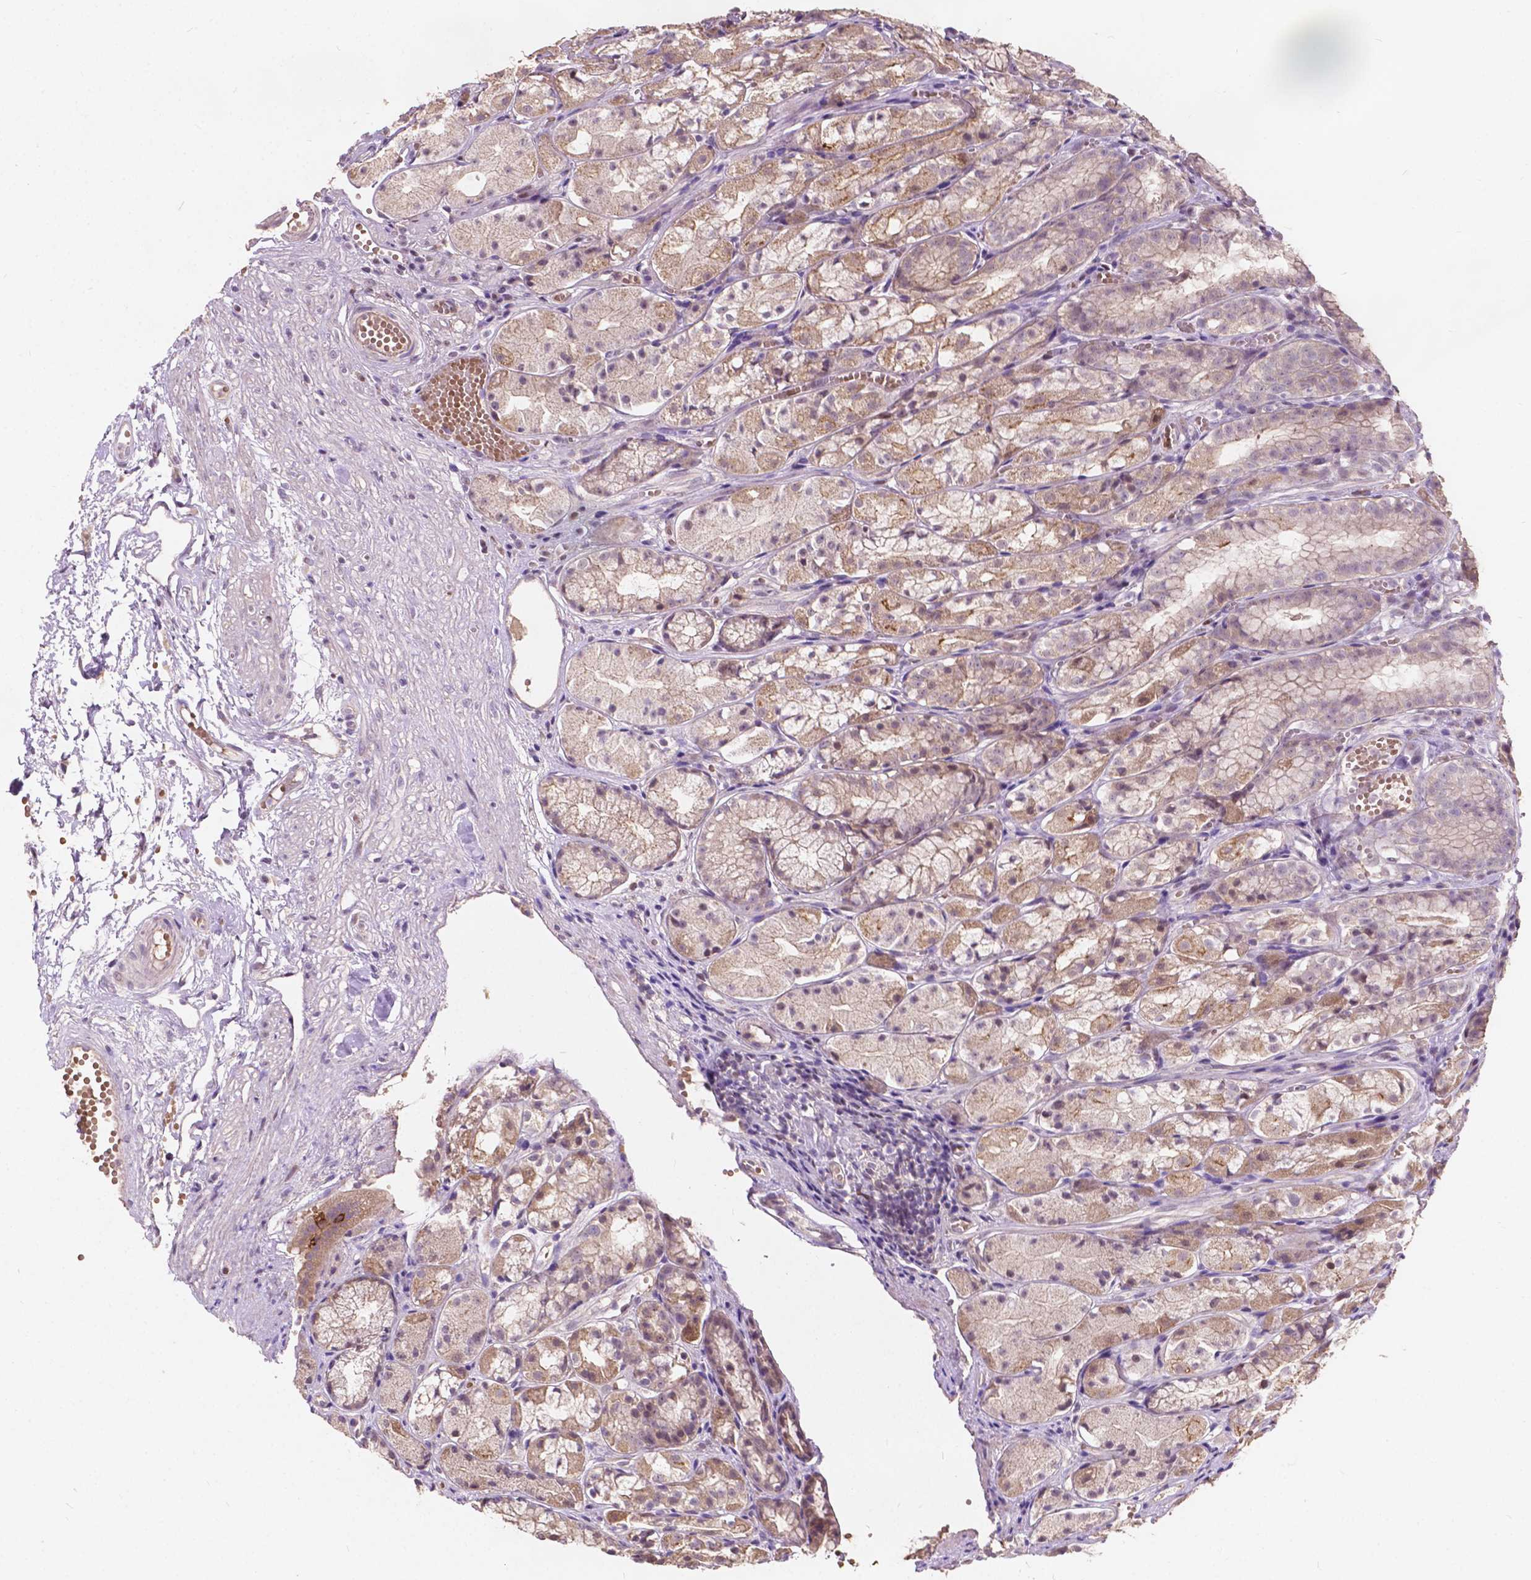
{"staining": {"intensity": "moderate", "quantity": ">75%", "location": "cytoplasmic/membranous"}, "tissue": "stomach", "cell_type": "Glandular cells", "image_type": "normal", "snomed": [{"axis": "morphology", "description": "Normal tissue, NOS"}, {"axis": "topography", "description": "Stomach"}], "caption": "An image showing moderate cytoplasmic/membranous positivity in approximately >75% of glandular cells in normal stomach, as visualized by brown immunohistochemical staining.", "gene": "DUSP16", "patient": {"sex": "male", "age": 70}}